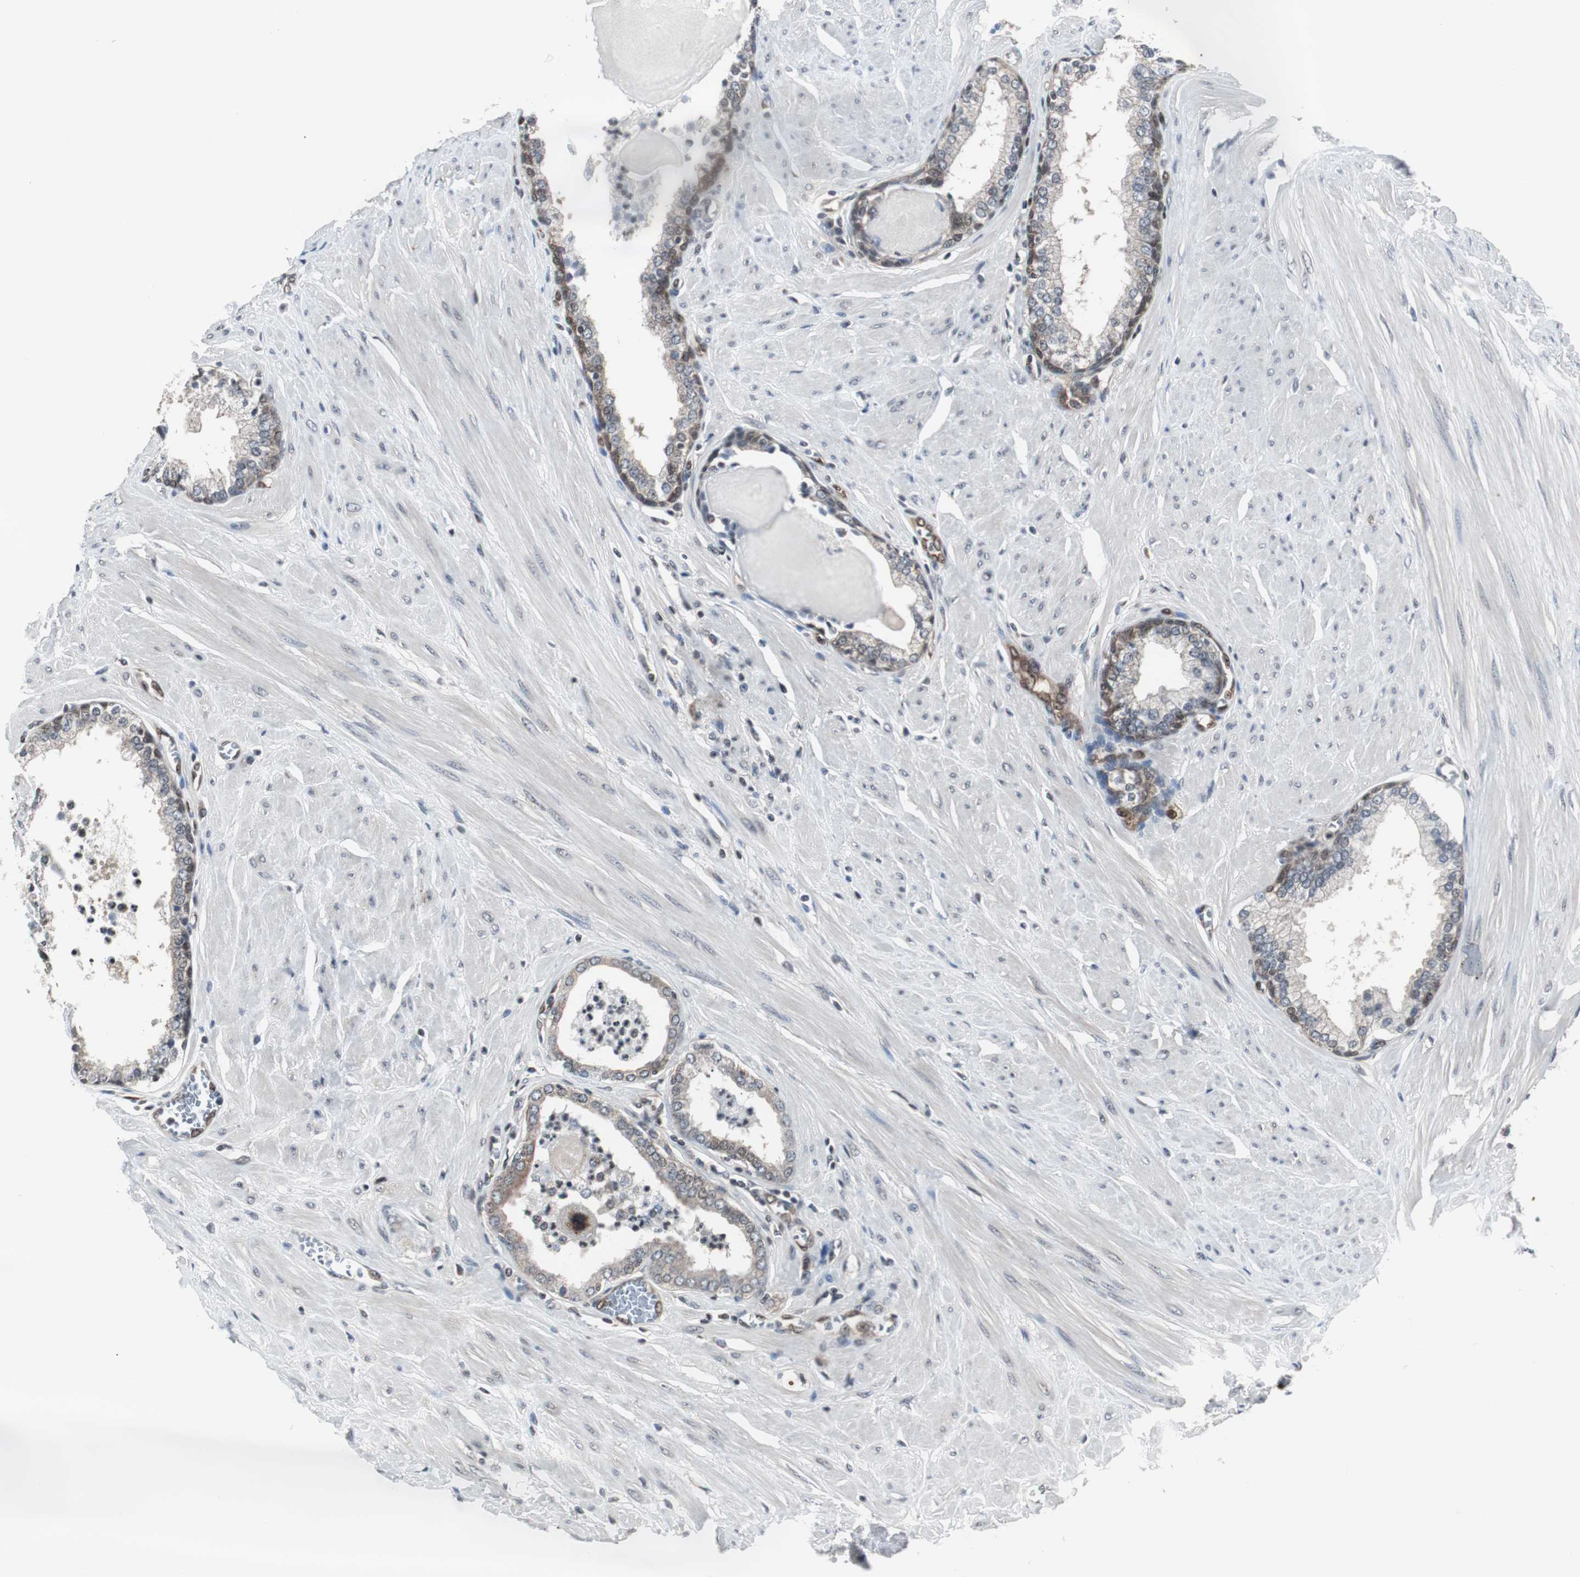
{"staining": {"intensity": "moderate", "quantity": "25%-75%", "location": "cytoplasmic/membranous"}, "tissue": "prostate", "cell_type": "Glandular cells", "image_type": "normal", "snomed": [{"axis": "morphology", "description": "Normal tissue, NOS"}, {"axis": "topography", "description": "Prostate"}], "caption": "A brown stain shows moderate cytoplasmic/membranous staining of a protein in glandular cells of benign human prostate.", "gene": "SMAD1", "patient": {"sex": "male", "age": 51}}